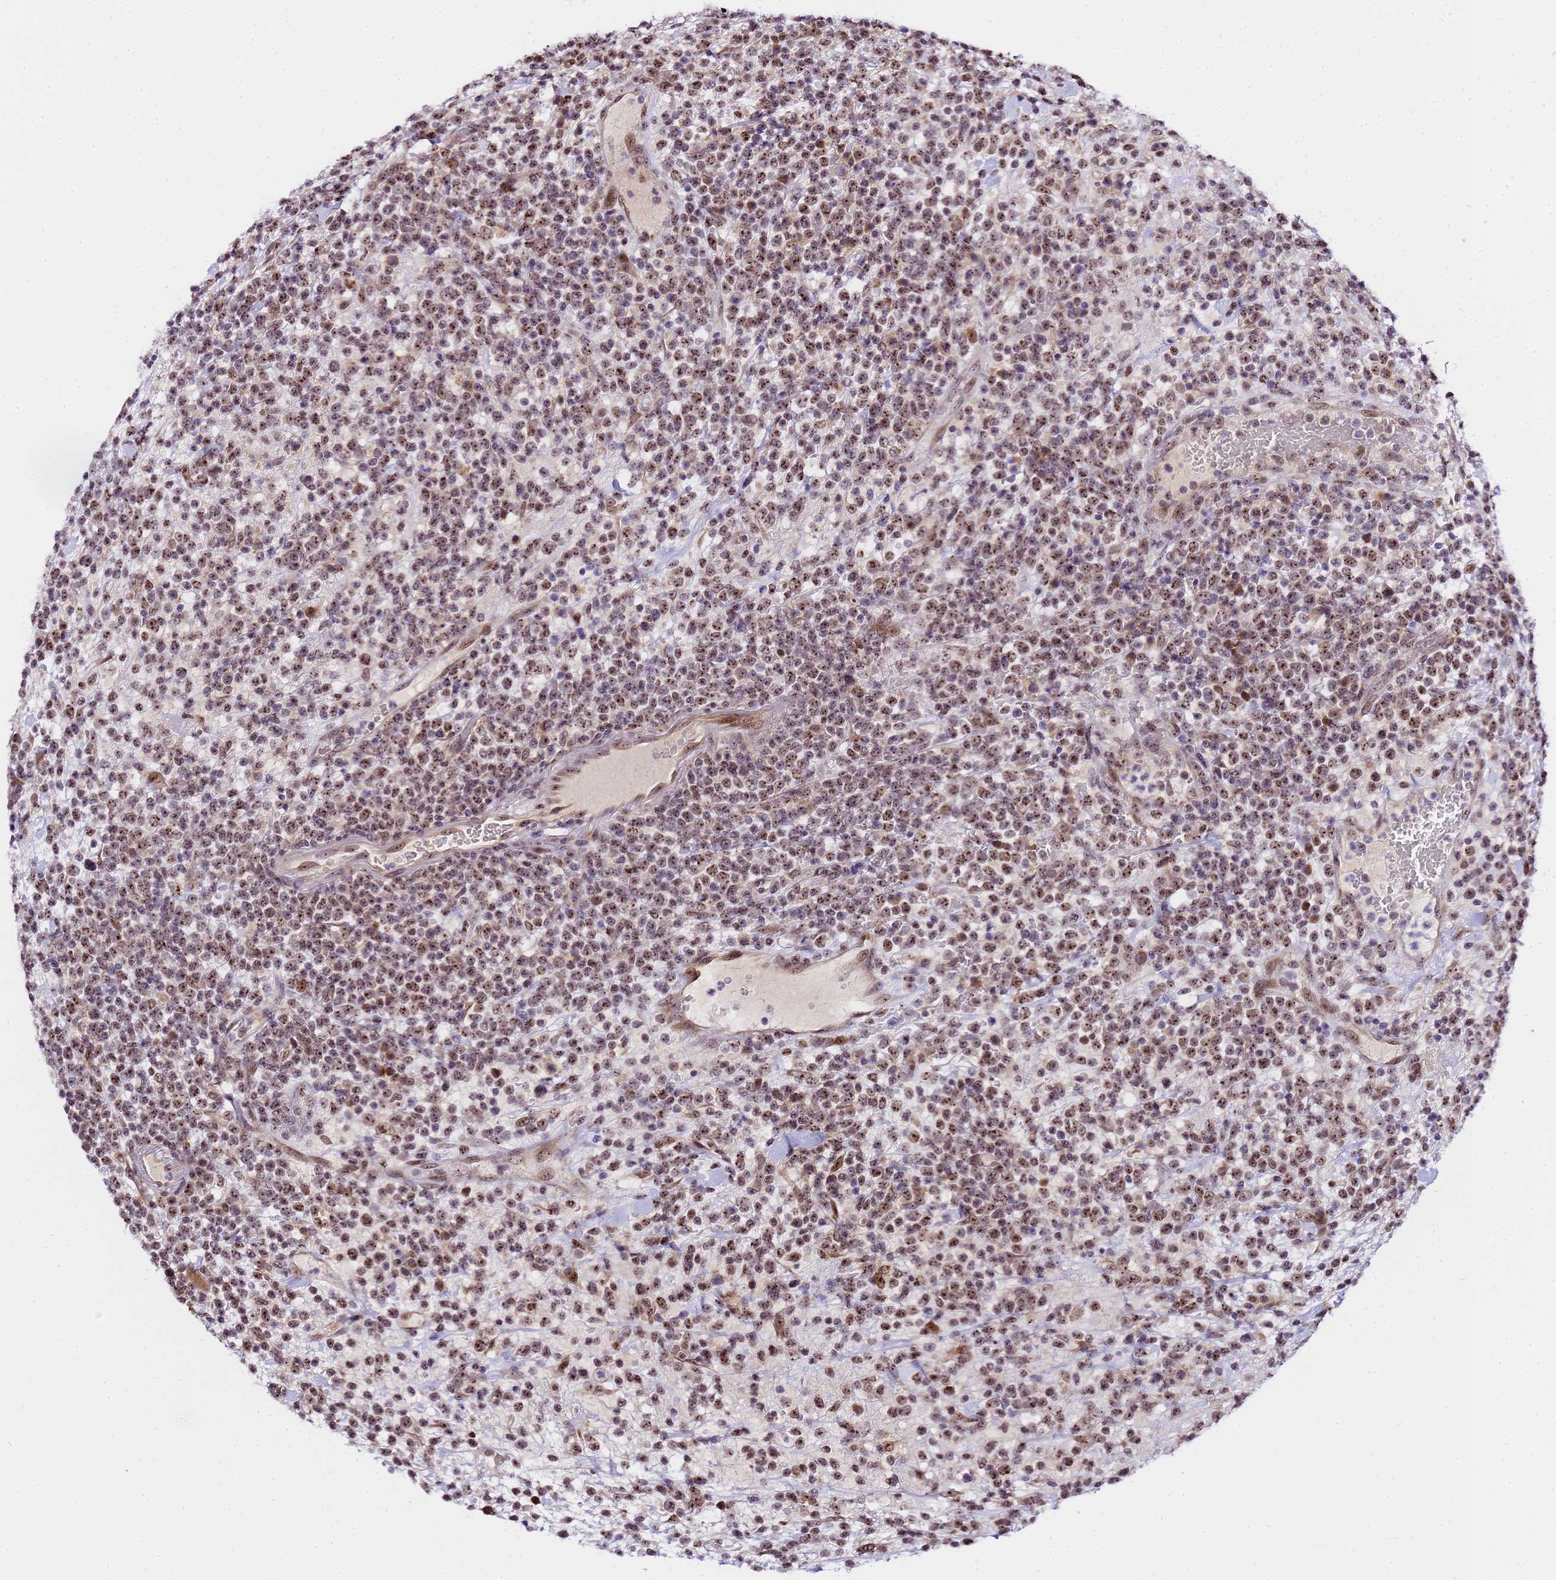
{"staining": {"intensity": "moderate", "quantity": ">75%", "location": "nuclear"}, "tissue": "lymphoma", "cell_type": "Tumor cells", "image_type": "cancer", "snomed": [{"axis": "morphology", "description": "Malignant lymphoma, non-Hodgkin's type, High grade"}, {"axis": "topography", "description": "Colon"}], "caption": "Human high-grade malignant lymphoma, non-Hodgkin's type stained with a brown dye reveals moderate nuclear positive expression in approximately >75% of tumor cells.", "gene": "SLX4IP", "patient": {"sex": "female", "age": 53}}